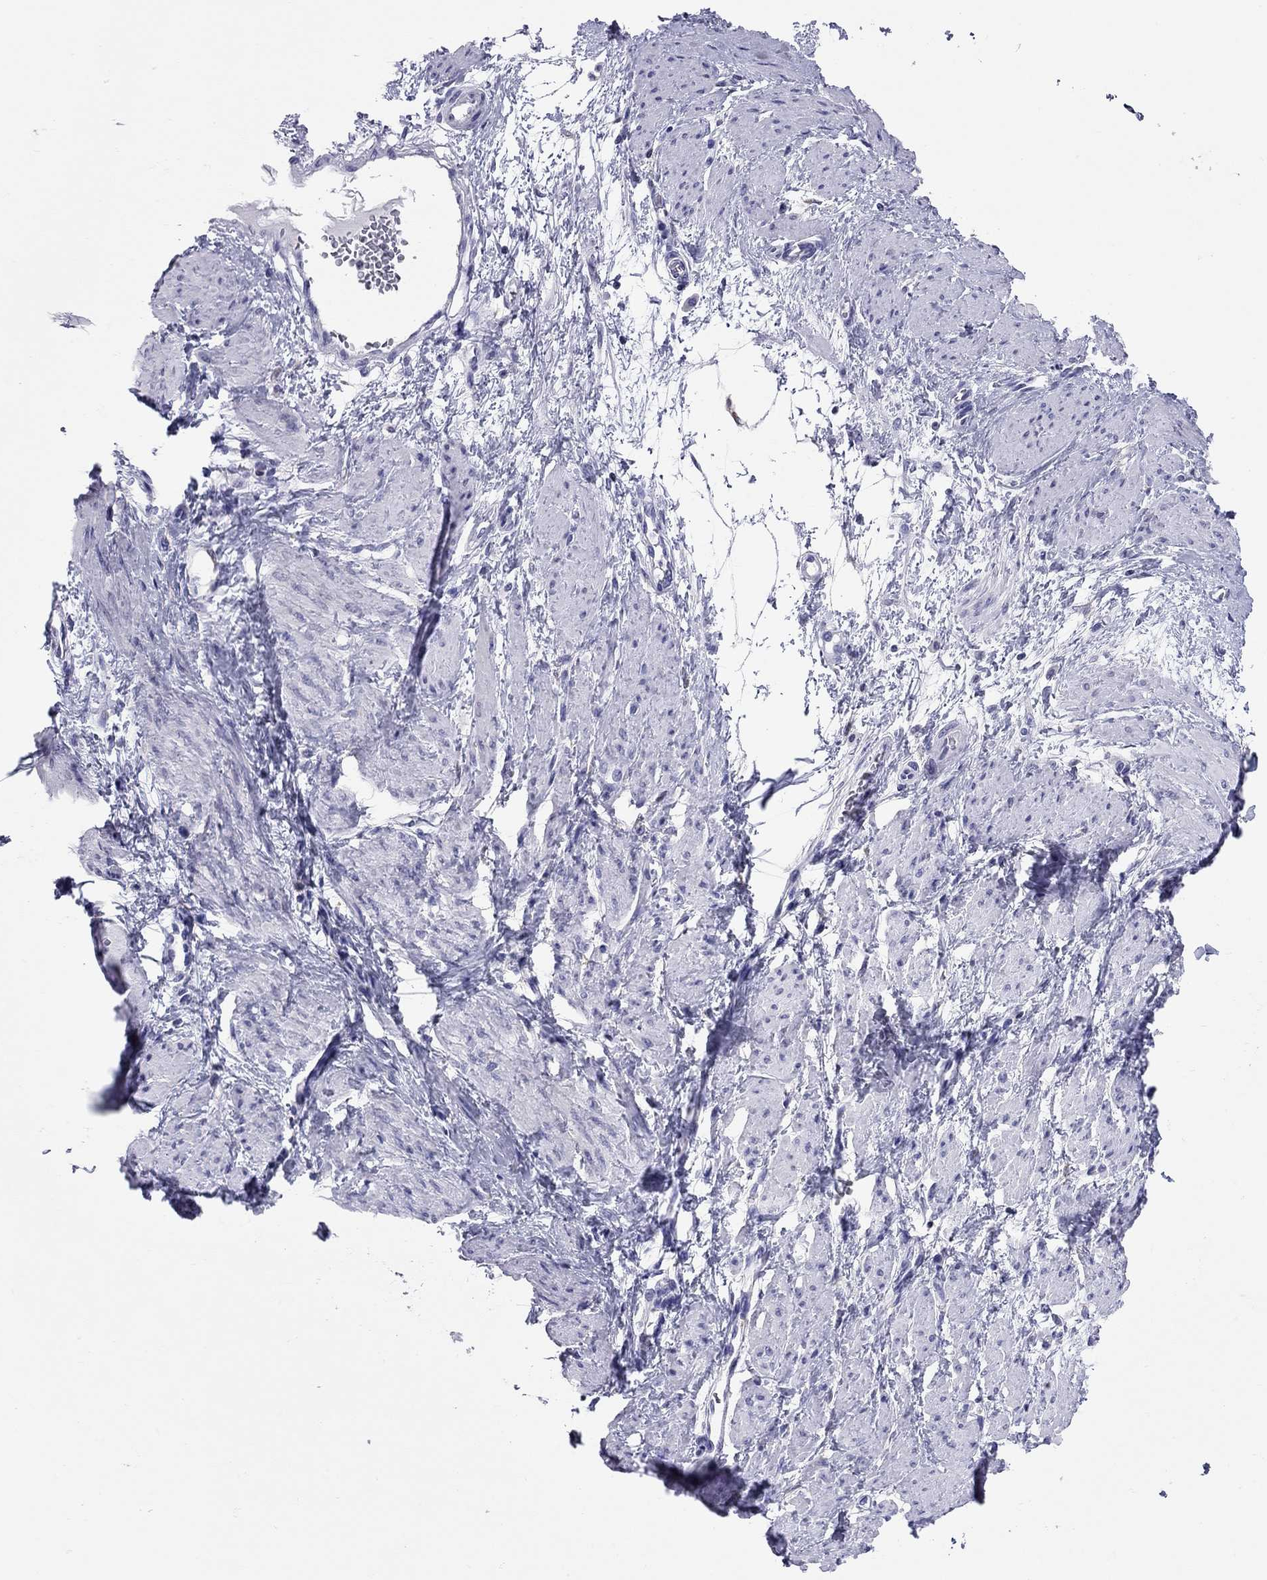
{"staining": {"intensity": "negative", "quantity": "none", "location": "none"}, "tissue": "smooth muscle", "cell_type": "Smooth muscle cells", "image_type": "normal", "snomed": [{"axis": "morphology", "description": "Normal tissue, NOS"}, {"axis": "topography", "description": "Smooth muscle"}, {"axis": "topography", "description": "Uterus"}], "caption": "Human smooth muscle stained for a protein using immunohistochemistry (IHC) exhibits no staining in smooth muscle cells.", "gene": "SLC46A2", "patient": {"sex": "female", "age": 39}}